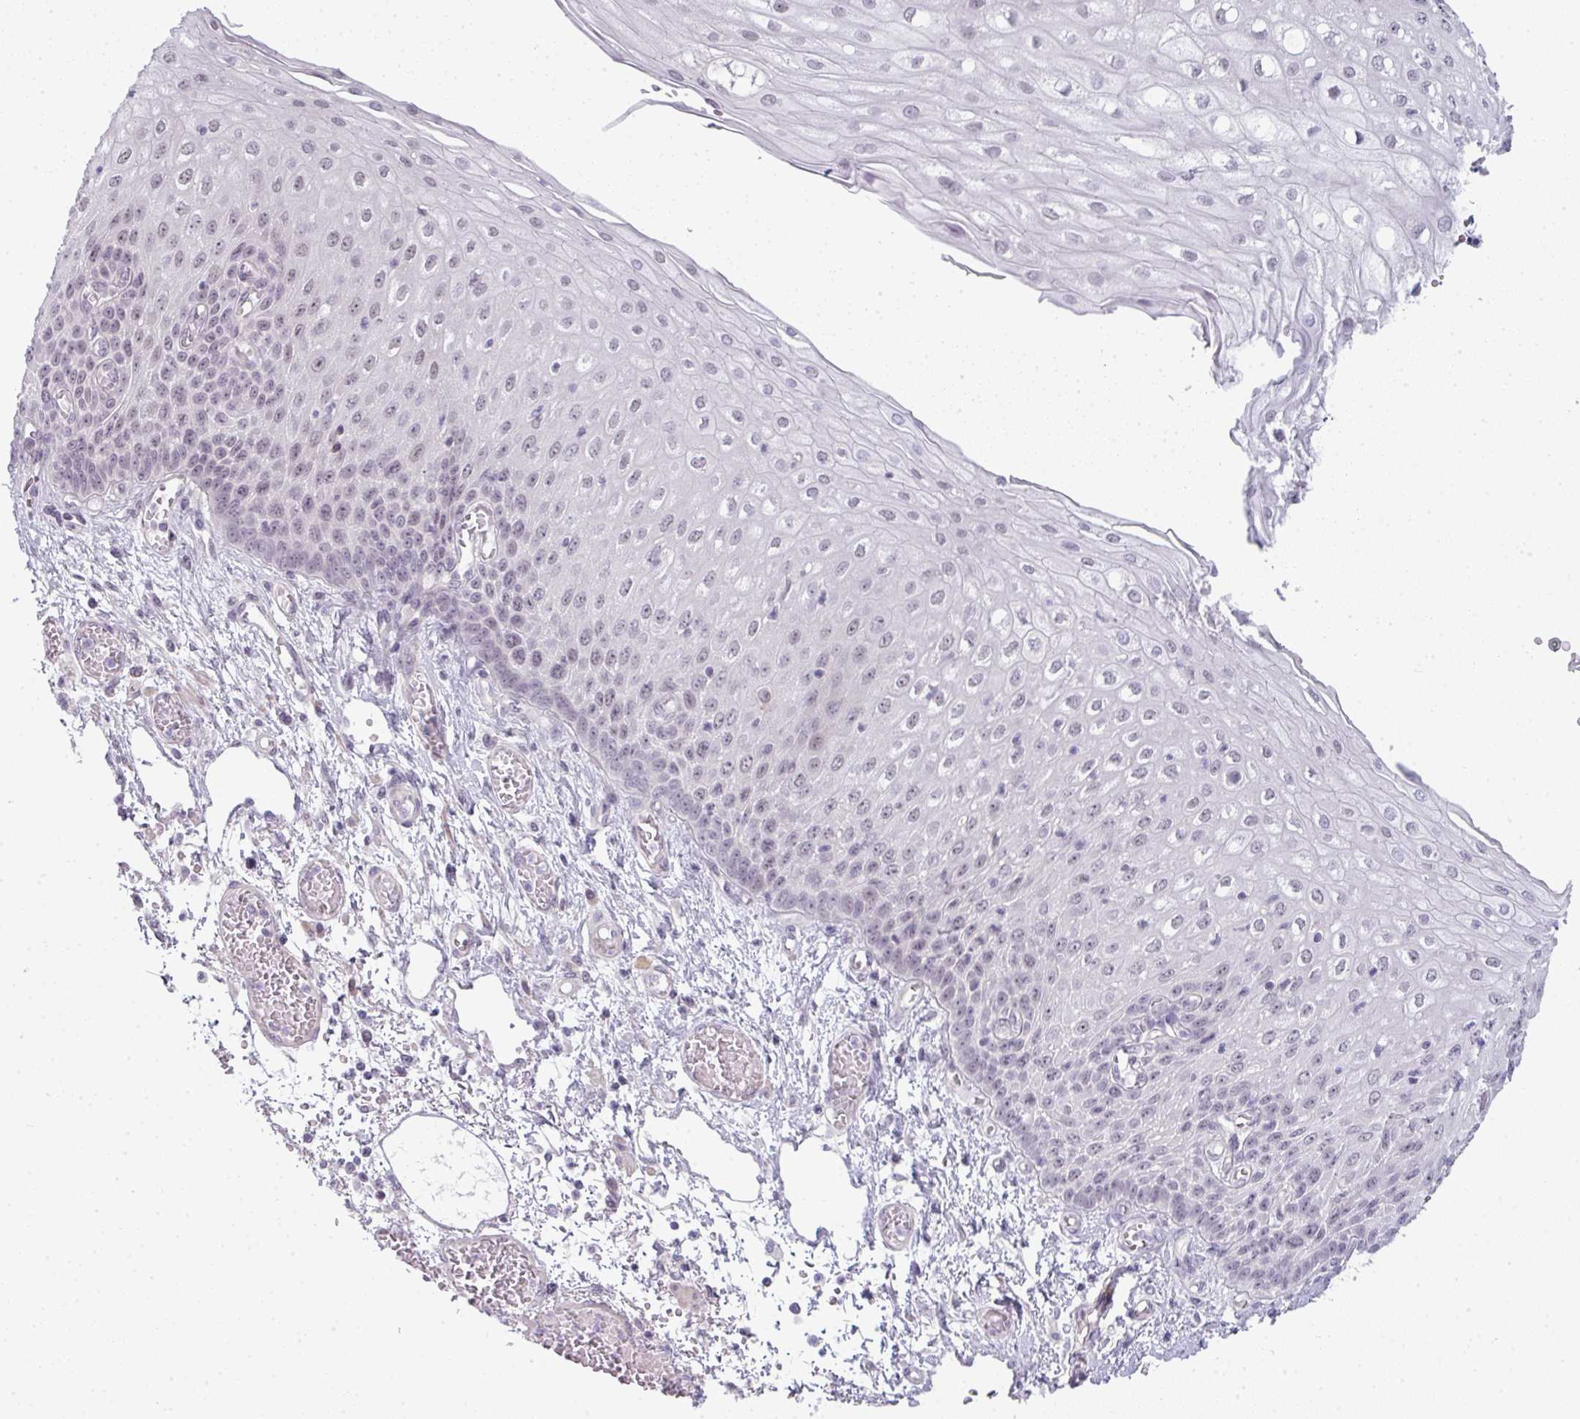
{"staining": {"intensity": "negative", "quantity": "none", "location": "none"}, "tissue": "esophagus", "cell_type": "Squamous epithelial cells", "image_type": "normal", "snomed": [{"axis": "morphology", "description": "Normal tissue, NOS"}, {"axis": "morphology", "description": "Adenocarcinoma, NOS"}, {"axis": "topography", "description": "Esophagus"}], "caption": "Squamous epithelial cells are negative for brown protein staining in benign esophagus. (Stains: DAB immunohistochemistry (IHC) with hematoxylin counter stain, Microscopy: brightfield microscopy at high magnification).", "gene": "TEX33", "patient": {"sex": "male", "age": 81}}